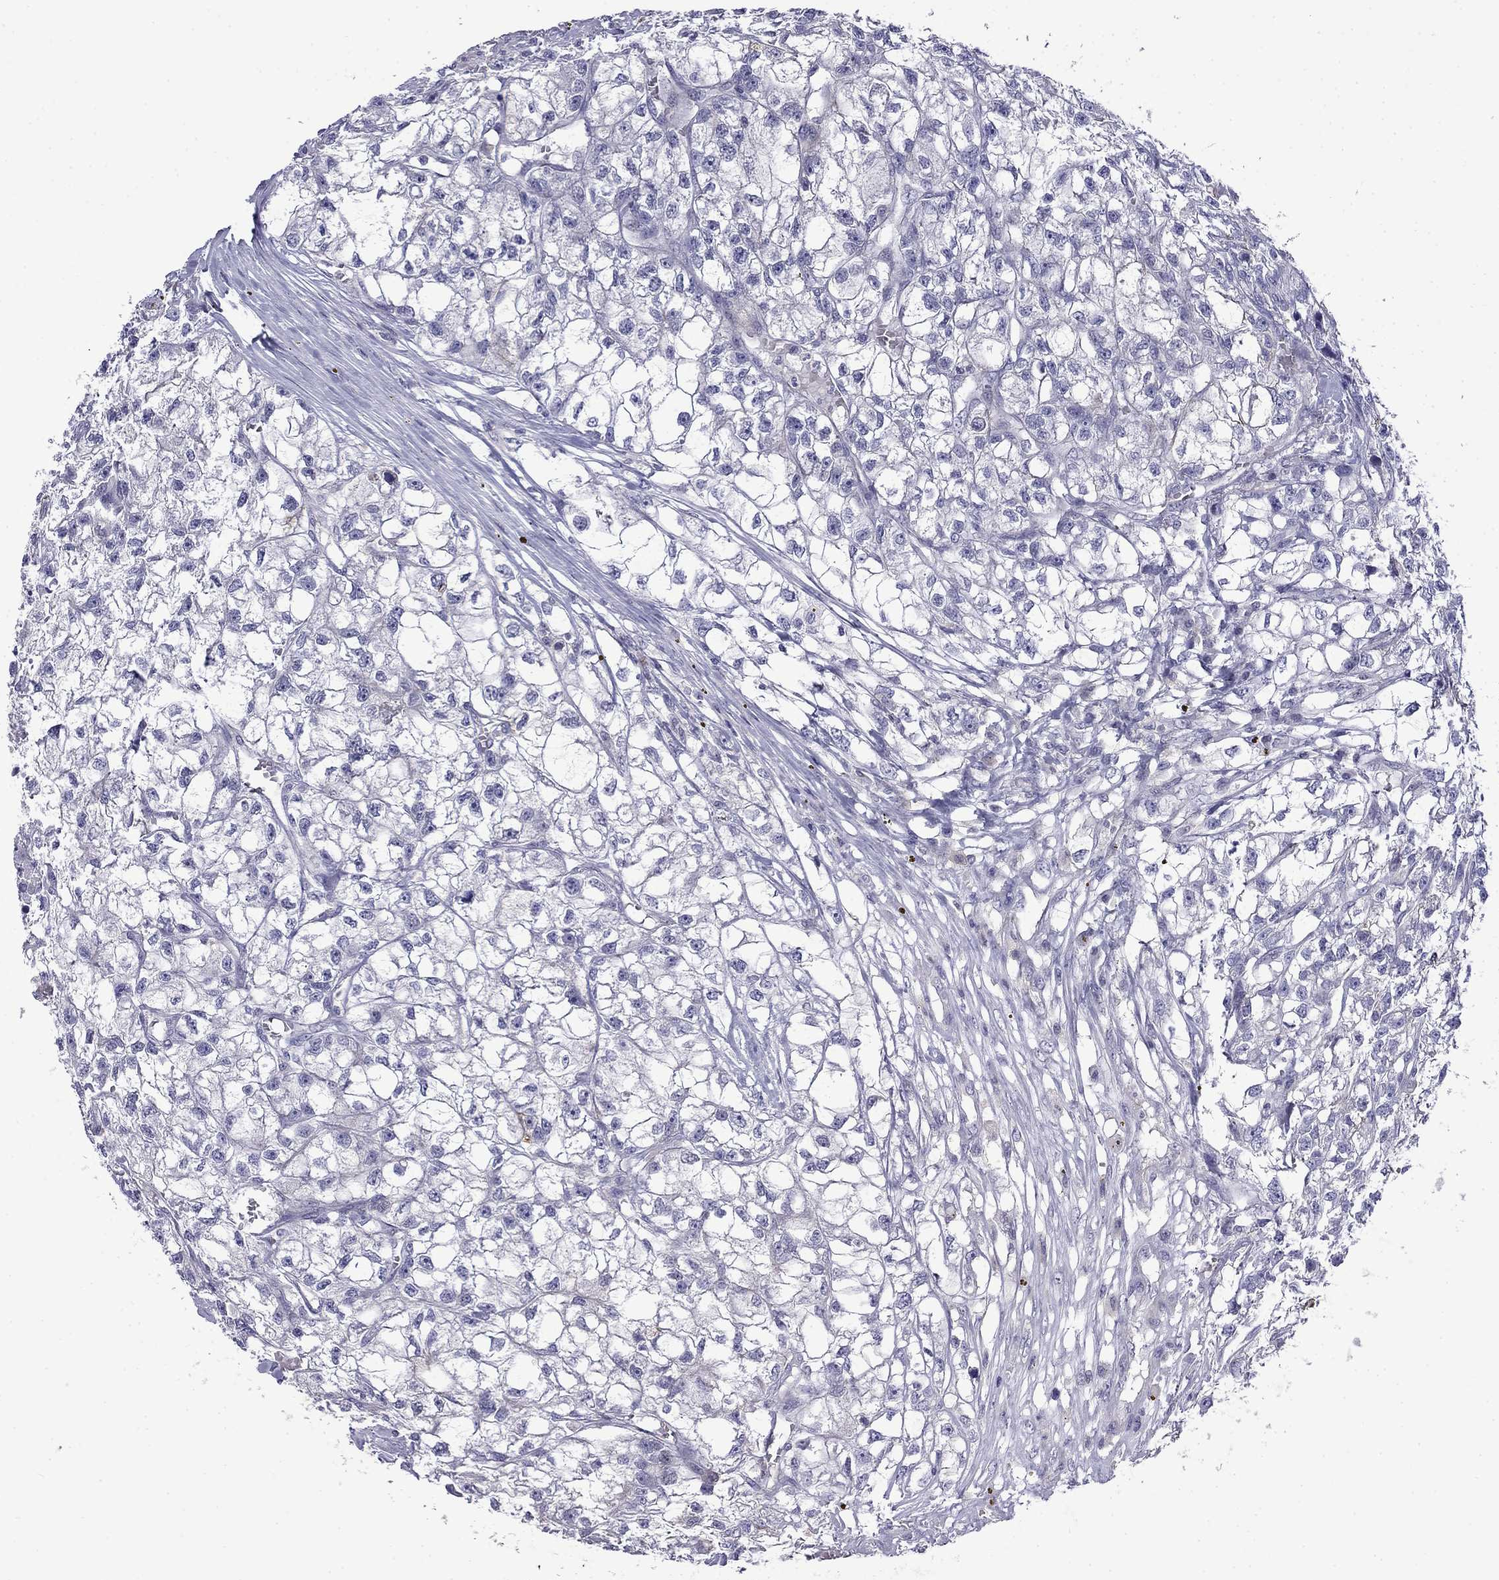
{"staining": {"intensity": "negative", "quantity": "none", "location": "none"}, "tissue": "renal cancer", "cell_type": "Tumor cells", "image_type": "cancer", "snomed": [{"axis": "morphology", "description": "Adenocarcinoma, NOS"}, {"axis": "topography", "description": "Kidney"}], "caption": "A high-resolution histopathology image shows immunohistochemistry staining of renal cancer, which exhibits no significant positivity in tumor cells.", "gene": "PRR18", "patient": {"sex": "male", "age": 56}}